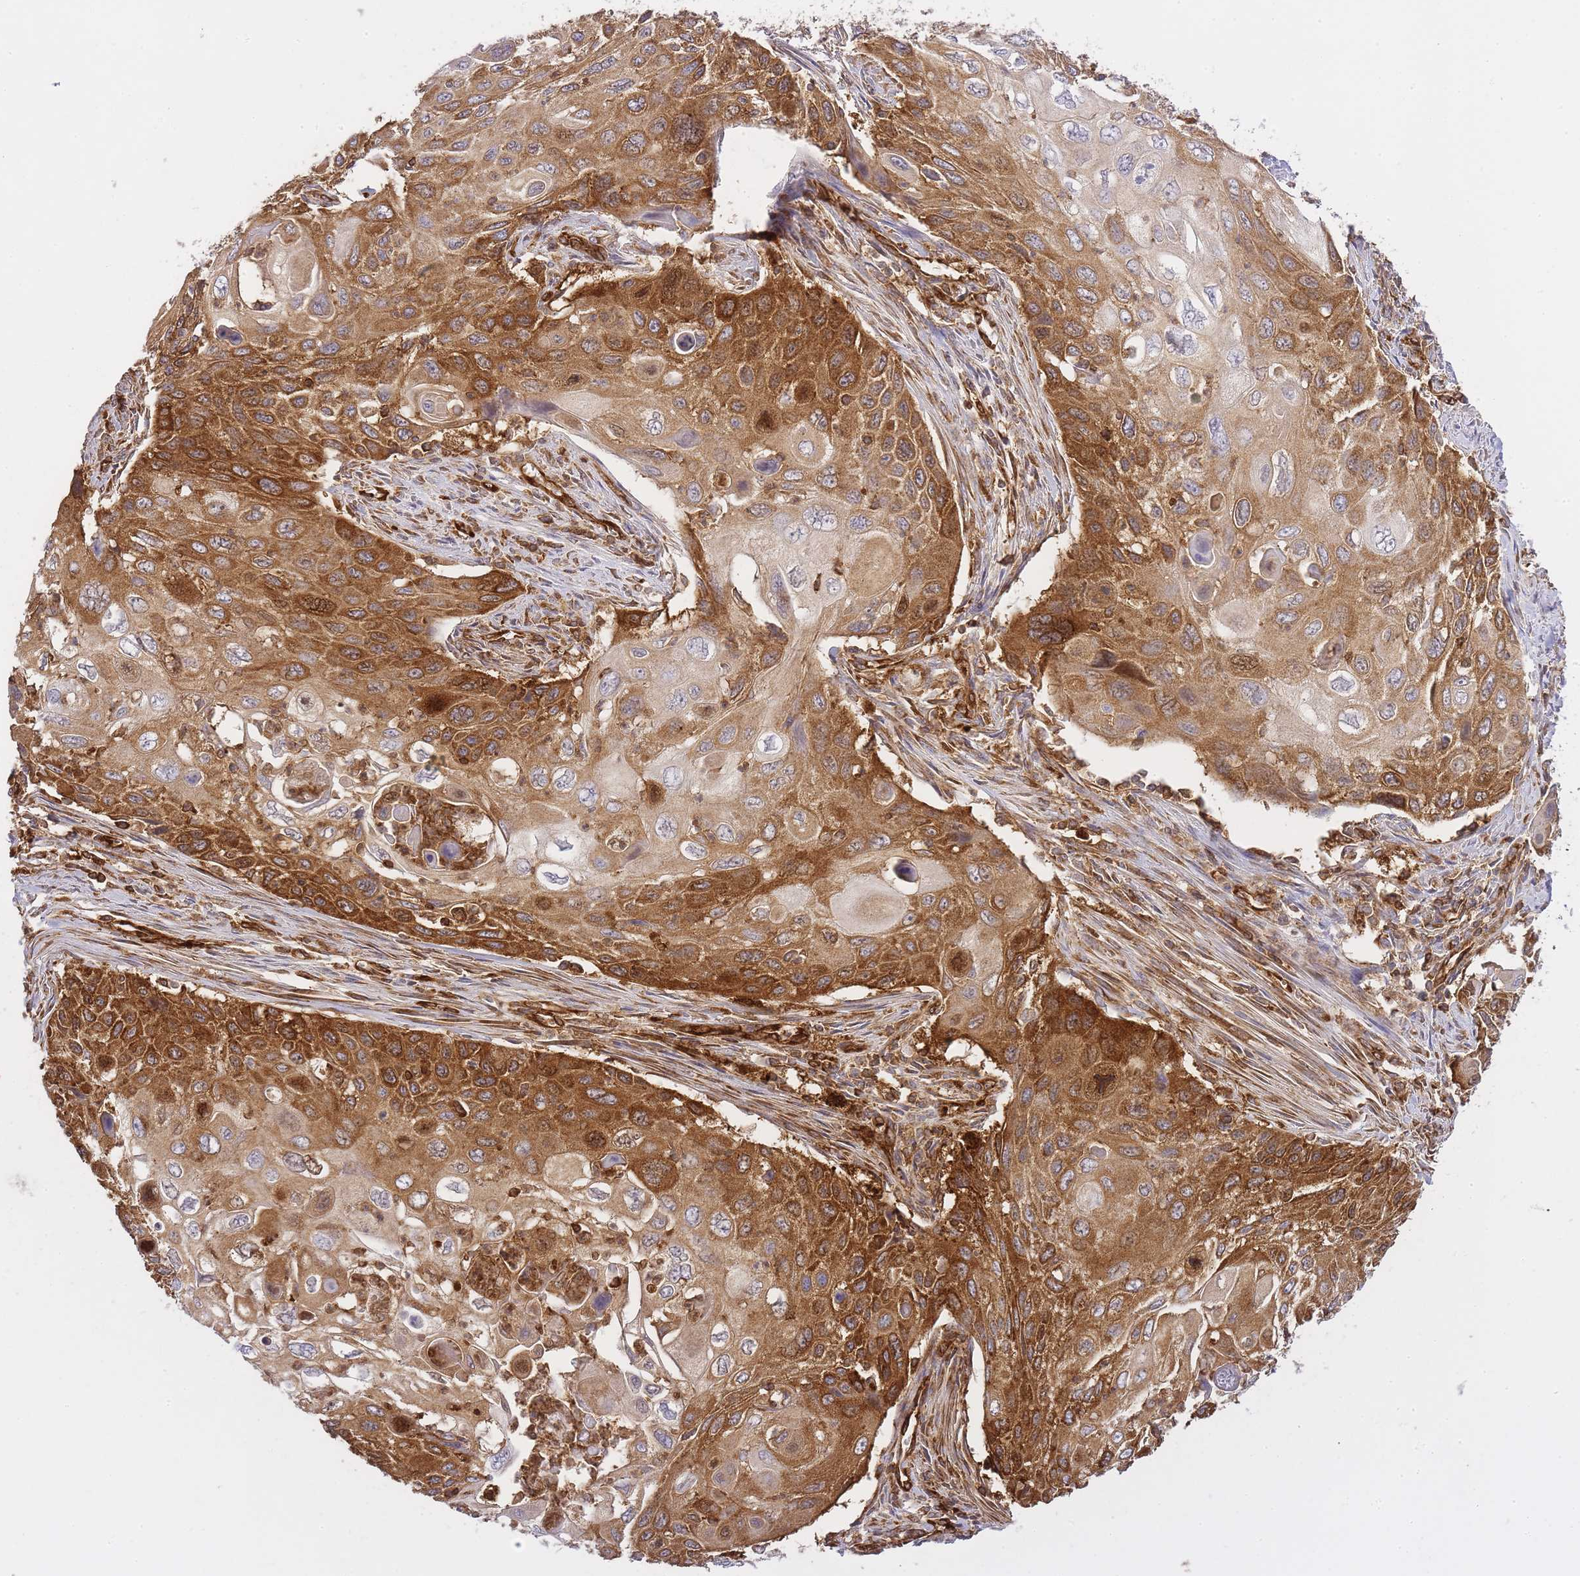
{"staining": {"intensity": "moderate", "quantity": ">75%", "location": "cytoplasmic/membranous,nuclear"}, "tissue": "cervical cancer", "cell_type": "Tumor cells", "image_type": "cancer", "snomed": [{"axis": "morphology", "description": "Squamous cell carcinoma, NOS"}, {"axis": "topography", "description": "Cervix"}], "caption": "Immunohistochemical staining of human squamous cell carcinoma (cervical) demonstrates medium levels of moderate cytoplasmic/membranous and nuclear staining in about >75% of tumor cells. (DAB = brown stain, brightfield microscopy at high magnification).", "gene": "MSN", "patient": {"sex": "female", "age": 70}}